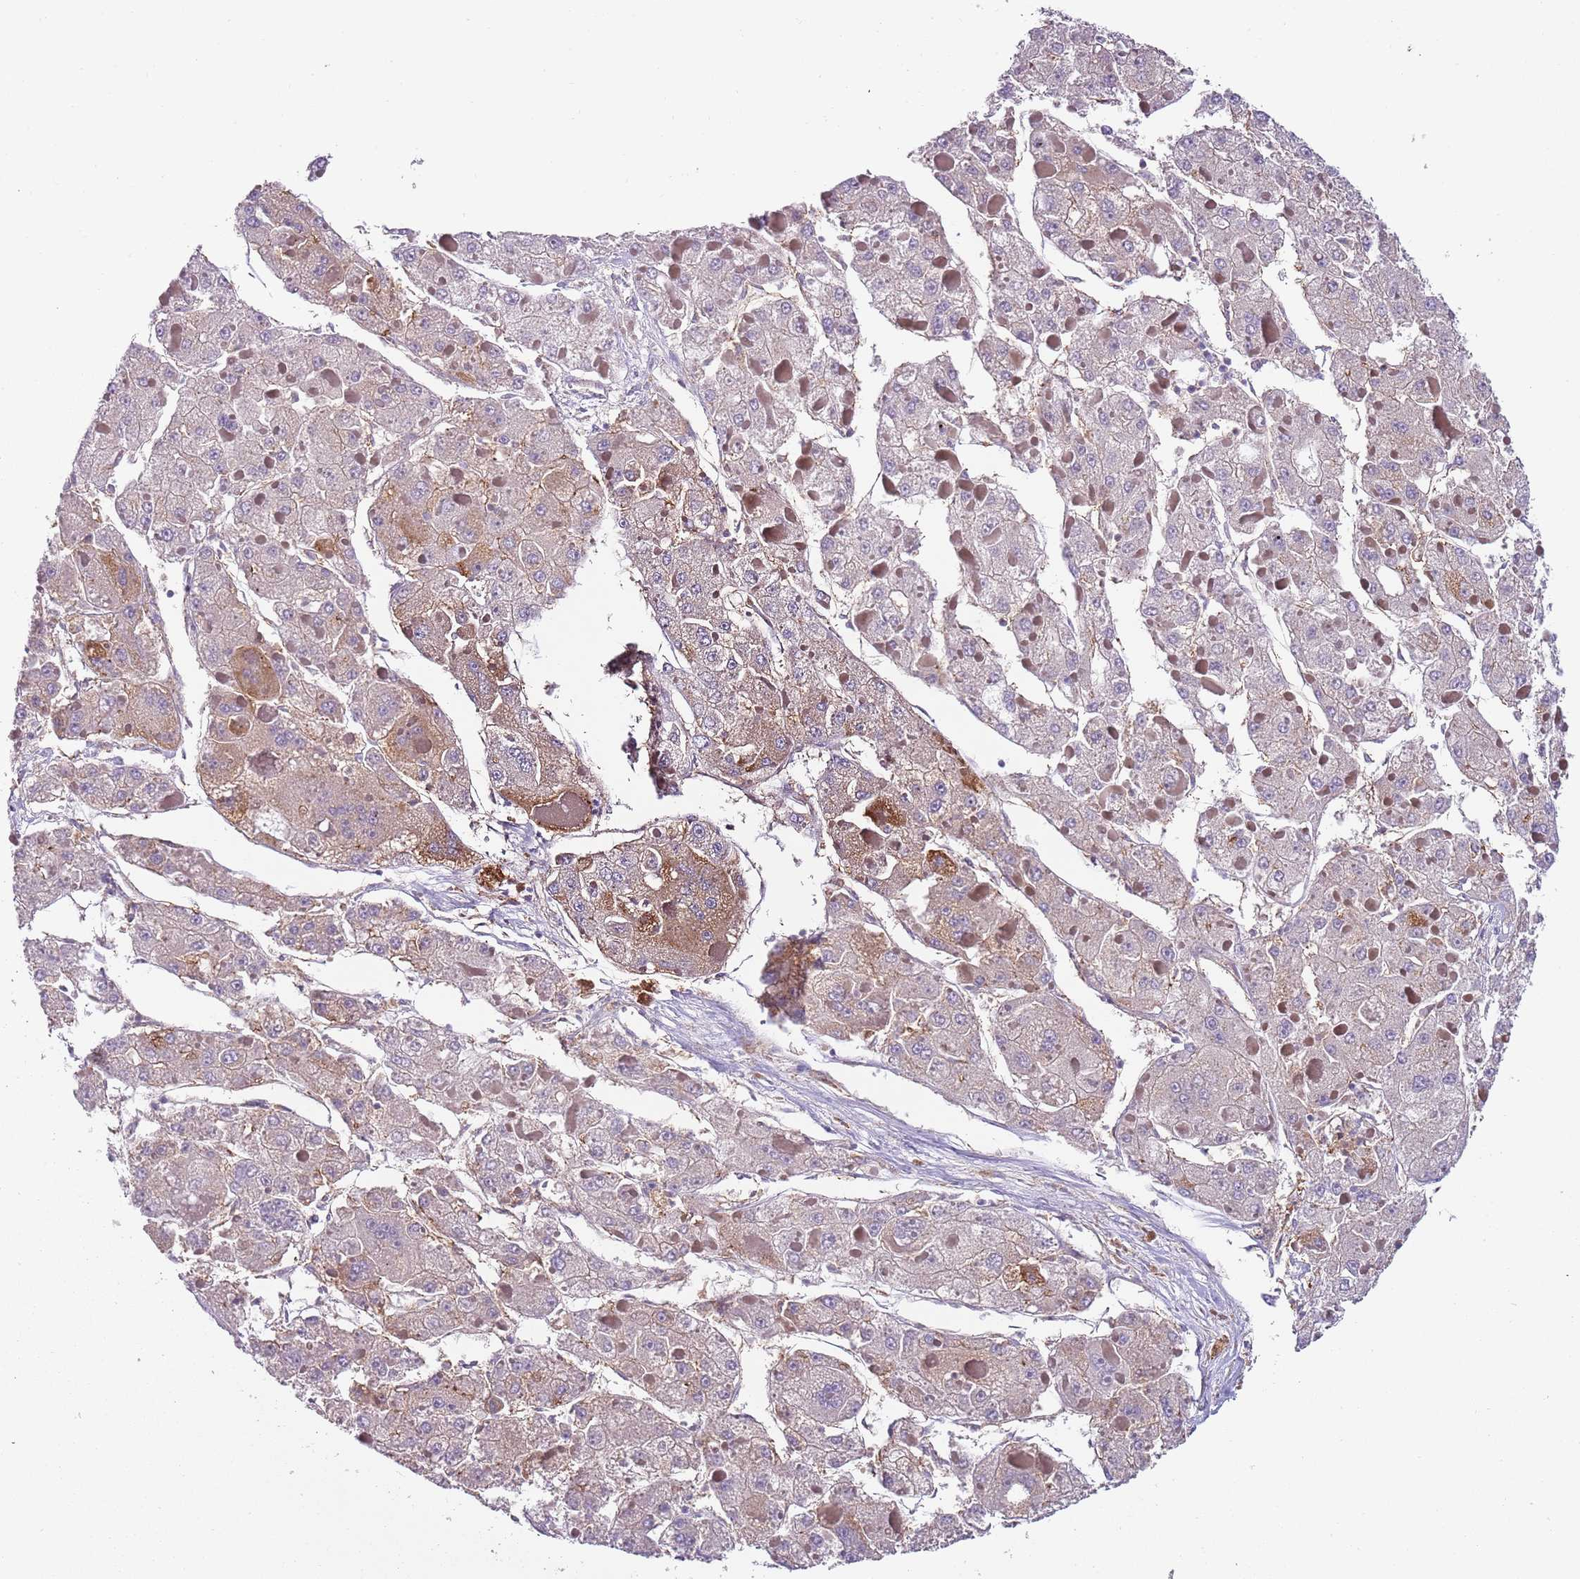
{"staining": {"intensity": "moderate", "quantity": "<25%", "location": "cytoplasmic/membranous"}, "tissue": "liver cancer", "cell_type": "Tumor cells", "image_type": "cancer", "snomed": [{"axis": "morphology", "description": "Carcinoma, Hepatocellular, NOS"}, {"axis": "topography", "description": "Liver"}], "caption": "Immunohistochemical staining of liver cancer displays low levels of moderate cytoplasmic/membranous staining in about <25% of tumor cells. (DAB (3,3'-diaminobenzidine) IHC, brown staining for protein, blue staining for nuclei).", "gene": "VWCE", "patient": {"sex": "female", "age": 73}}